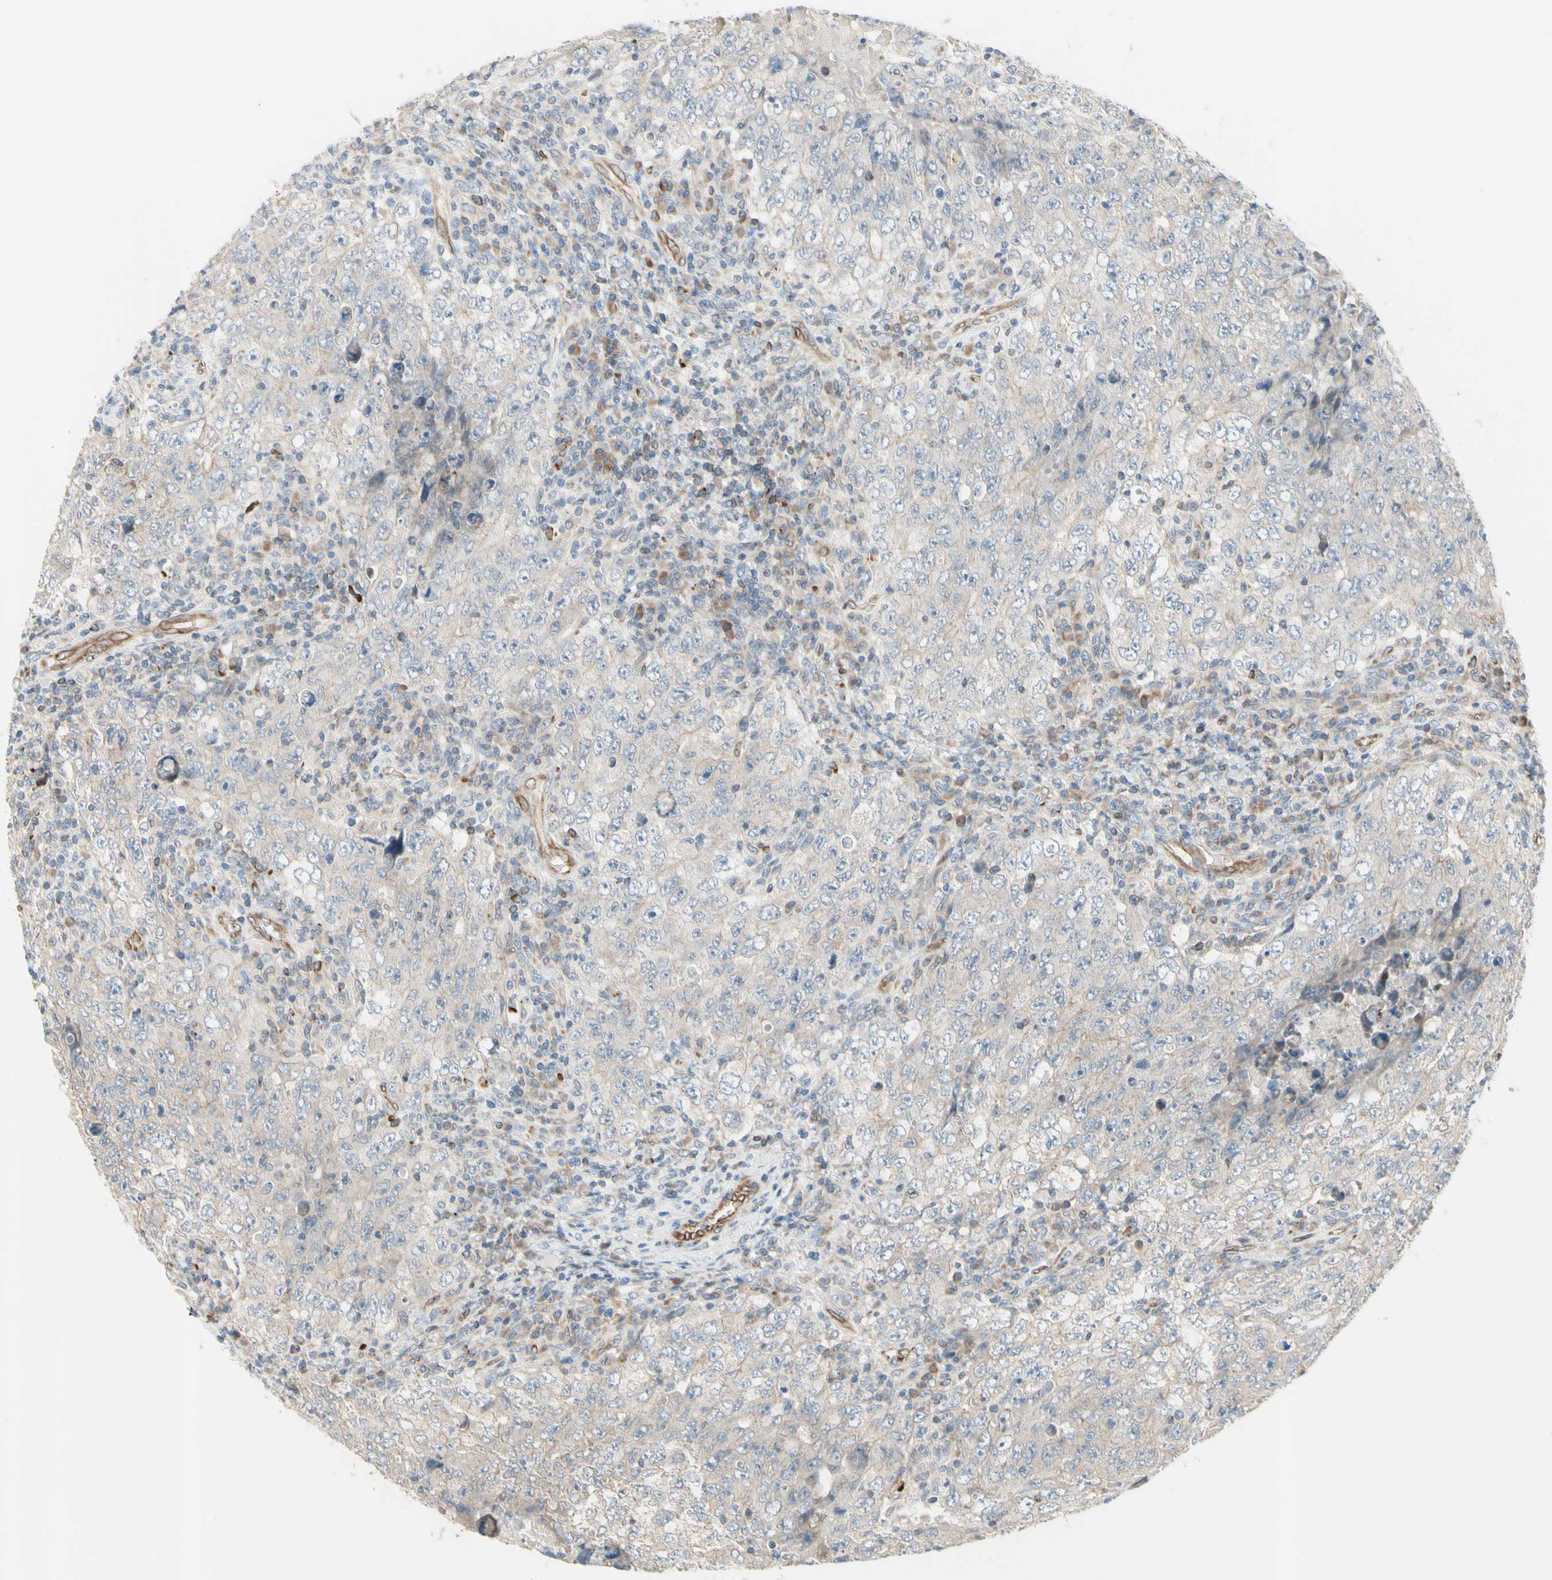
{"staining": {"intensity": "weak", "quantity": "25%-75%", "location": "cytoplasmic/membranous"}, "tissue": "testis cancer", "cell_type": "Tumor cells", "image_type": "cancer", "snomed": [{"axis": "morphology", "description": "Carcinoma, Embryonal, NOS"}, {"axis": "topography", "description": "Testis"}], "caption": "Testis embryonal carcinoma stained for a protein (brown) shows weak cytoplasmic/membranous positive expression in approximately 25%-75% of tumor cells.", "gene": "TRAF2", "patient": {"sex": "male", "age": 26}}